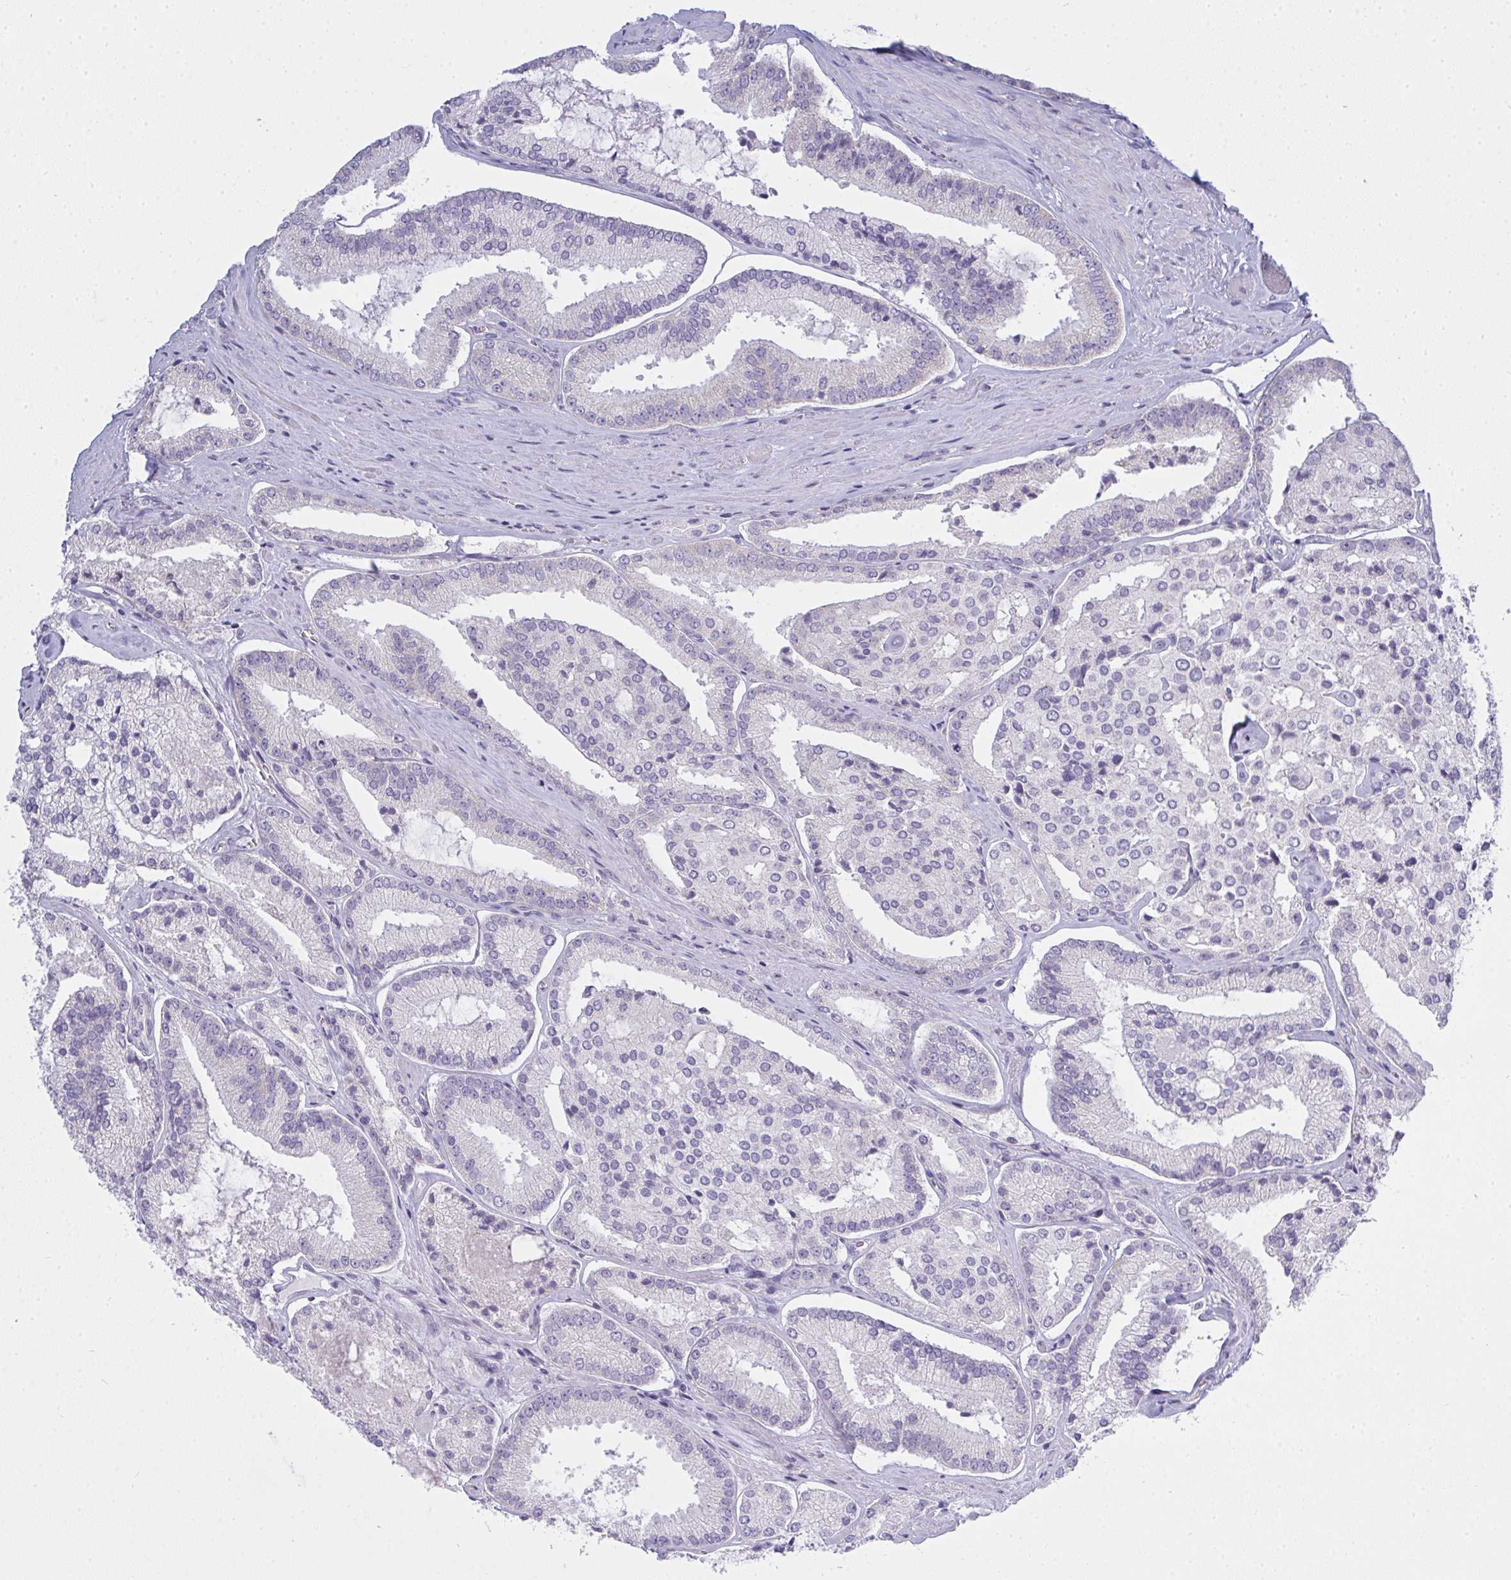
{"staining": {"intensity": "negative", "quantity": "none", "location": "none"}, "tissue": "prostate cancer", "cell_type": "Tumor cells", "image_type": "cancer", "snomed": [{"axis": "morphology", "description": "Adenocarcinoma, High grade"}, {"axis": "topography", "description": "Prostate"}], "caption": "Prostate cancer (high-grade adenocarcinoma) was stained to show a protein in brown. There is no significant staining in tumor cells.", "gene": "GSDMB", "patient": {"sex": "male", "age": 73}}